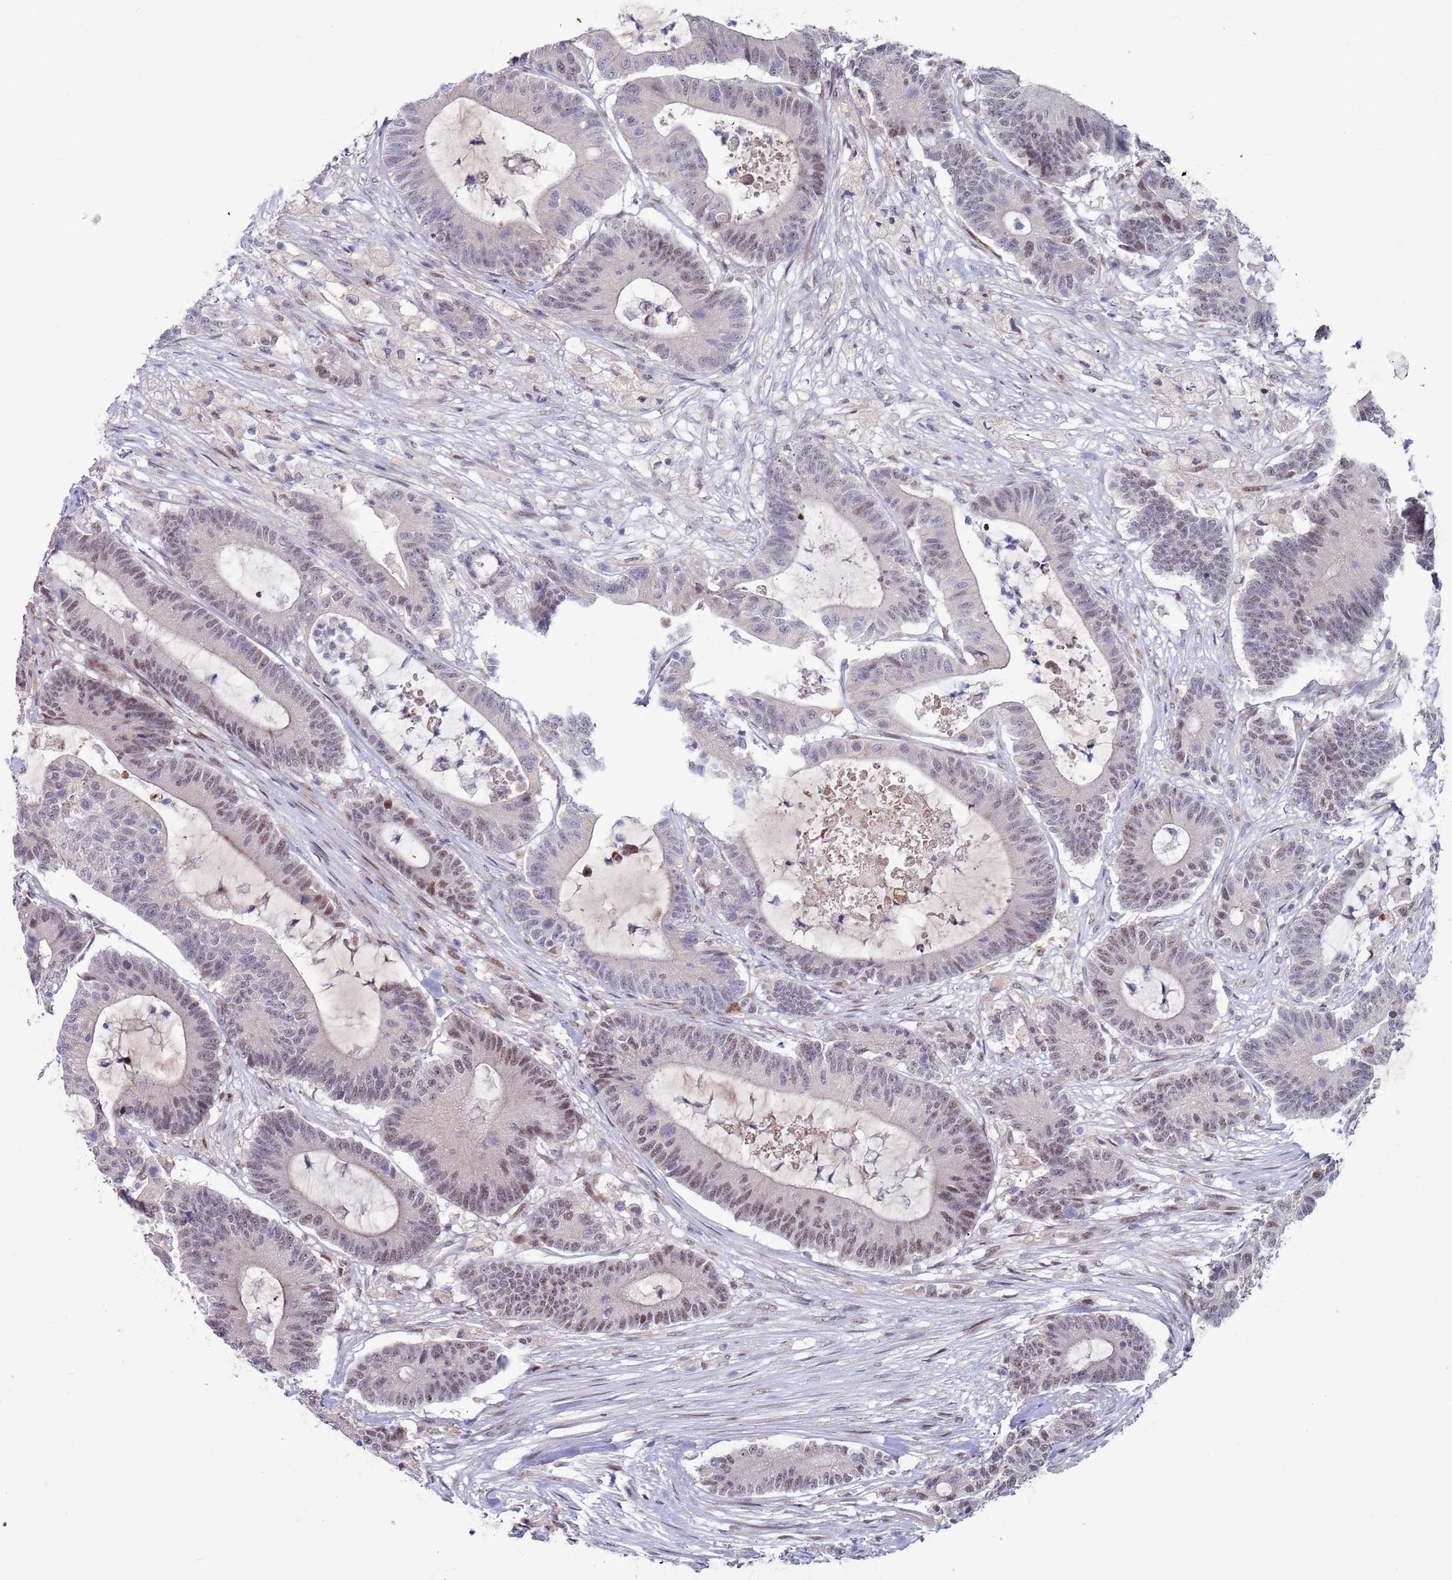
{"staining": {"intensity": "weak", "quantity": "25%-75%", "location": "nuclear"}, "tissue": "colorectal cancer", "cell_type": "Tumor cells", "image_type": "cancer", "snomed": [{"axis": "morphology", "description": "Adenocarcinoma, NOS"}, {"axis": "topography", "description": "Colon"}], "caption": "Tumor cells show weak nuclear positivity in approximately 25%-75% of cells in adenocarcinoma (colorectal).", "gene": "FBXO27", "patient": {"sex": "female", "age": 84}}